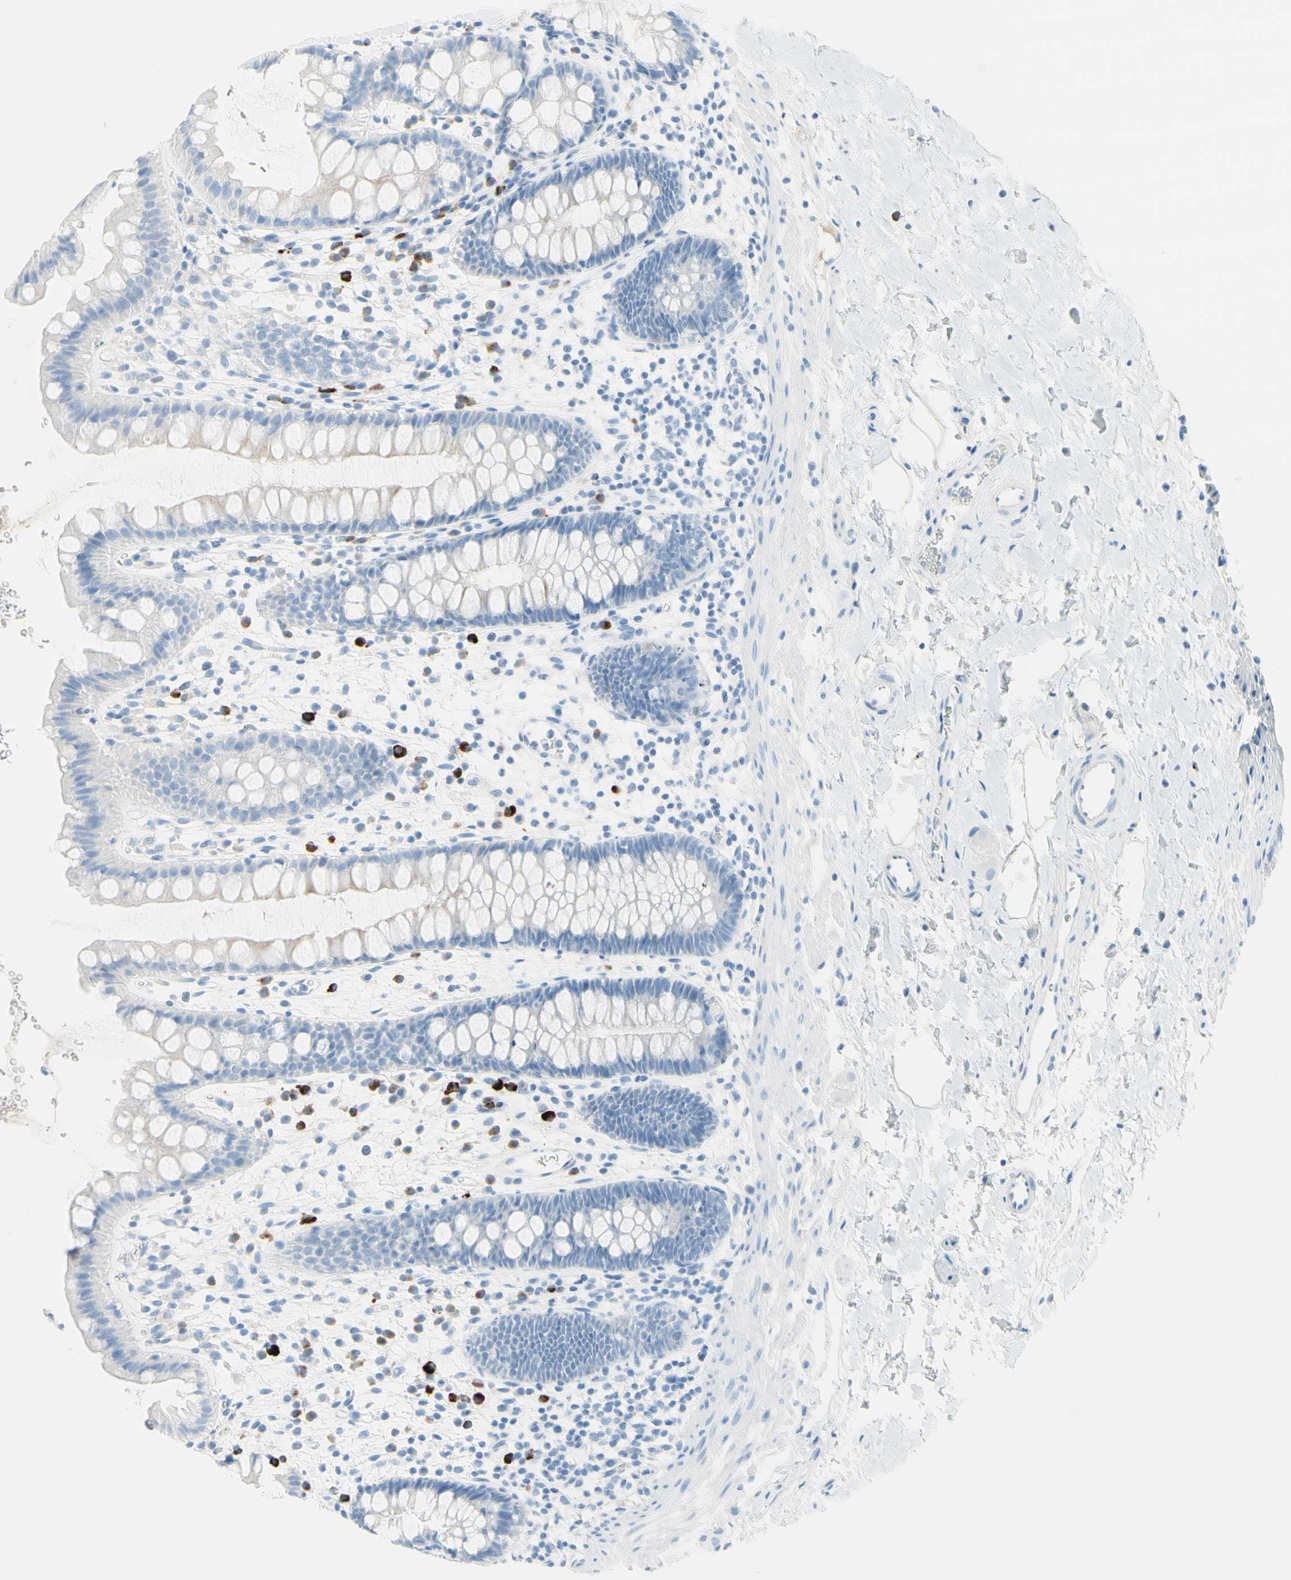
{"staining": {"intensity": "weak", "quantity": "<25%", "location": "cytoplasmic/membranous"}, "tissue": "rectum", "cell_type": "Glandular cells", "image_type": "normal", "snomed": [{"axis": "morphology", "description": "Normal tissue, NOS"}, {"axis": "topography", "description": "Rectum"}], "caption": "IHC photomicrograph of unremarkable rectum: human rectum stained with DAB exhibits no significant protein staining in glandular cells. The staining was performed using DAB (3,3'-diaminobenzidine) to visualize the protein expression in brown, while the nuclei were stained in blue with hematoxylin (Magnification: 20x).", "gene": "IL6ST", "patient": {"sex": "female", "age": 24}}